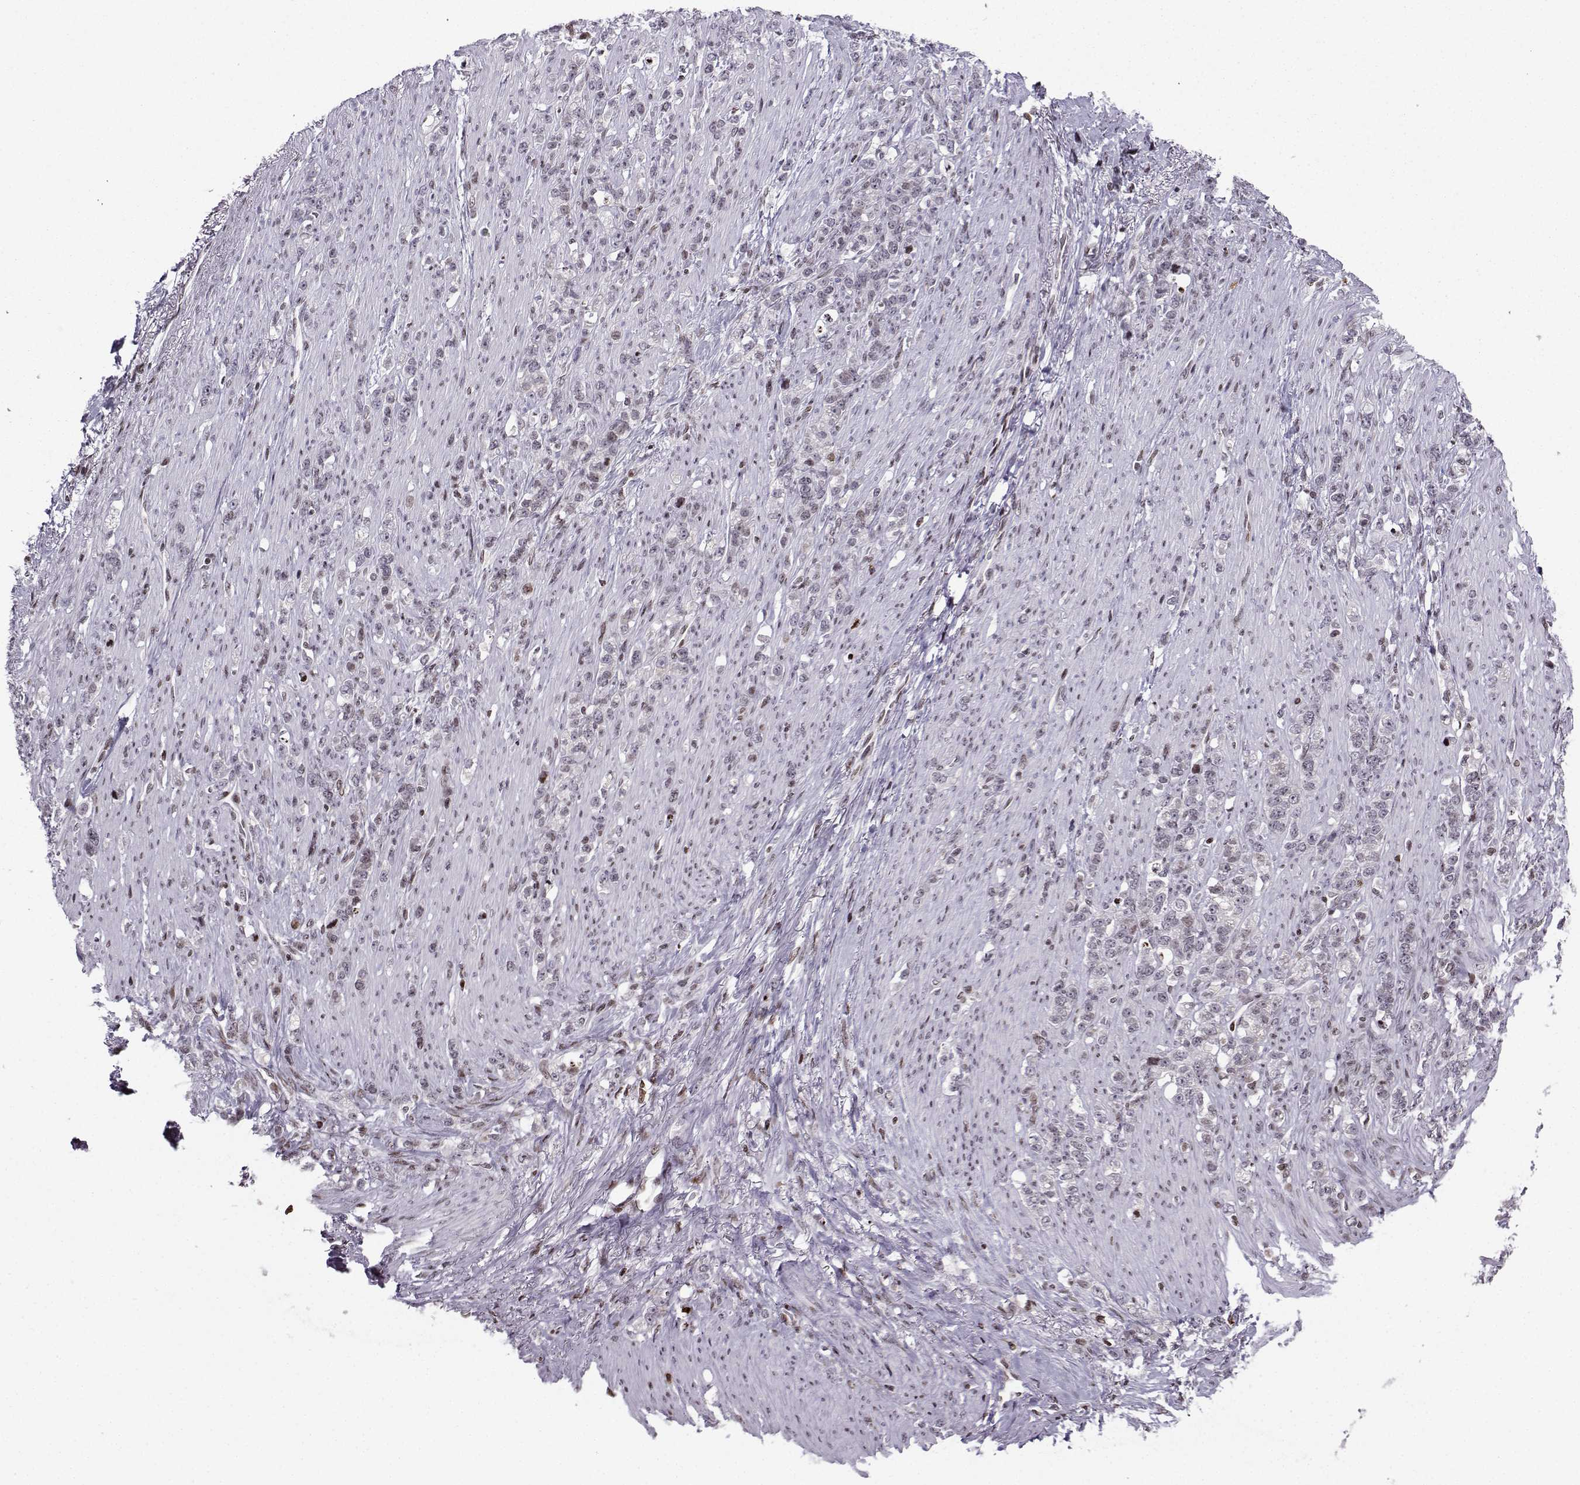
{"staining": {"intensity": "negative", "quantity": "none", "location": "none"}, "tissue": "stomach cancer", "cell_type": "Tumor cells", "image_type": "cancer", "snomed": [{"axis": "morphology", "description": "Adenocarcinoma, NOS"}, {"axis": "topography", "description": "Stomach, lower"}], "caption": "Stomach cancer (adenocarcinoma) was stained to show a protein in brown. There is no significant staining in tumor cells.", "gene": "ZNF19", "patient": {"sex": "male", "age": 88}}